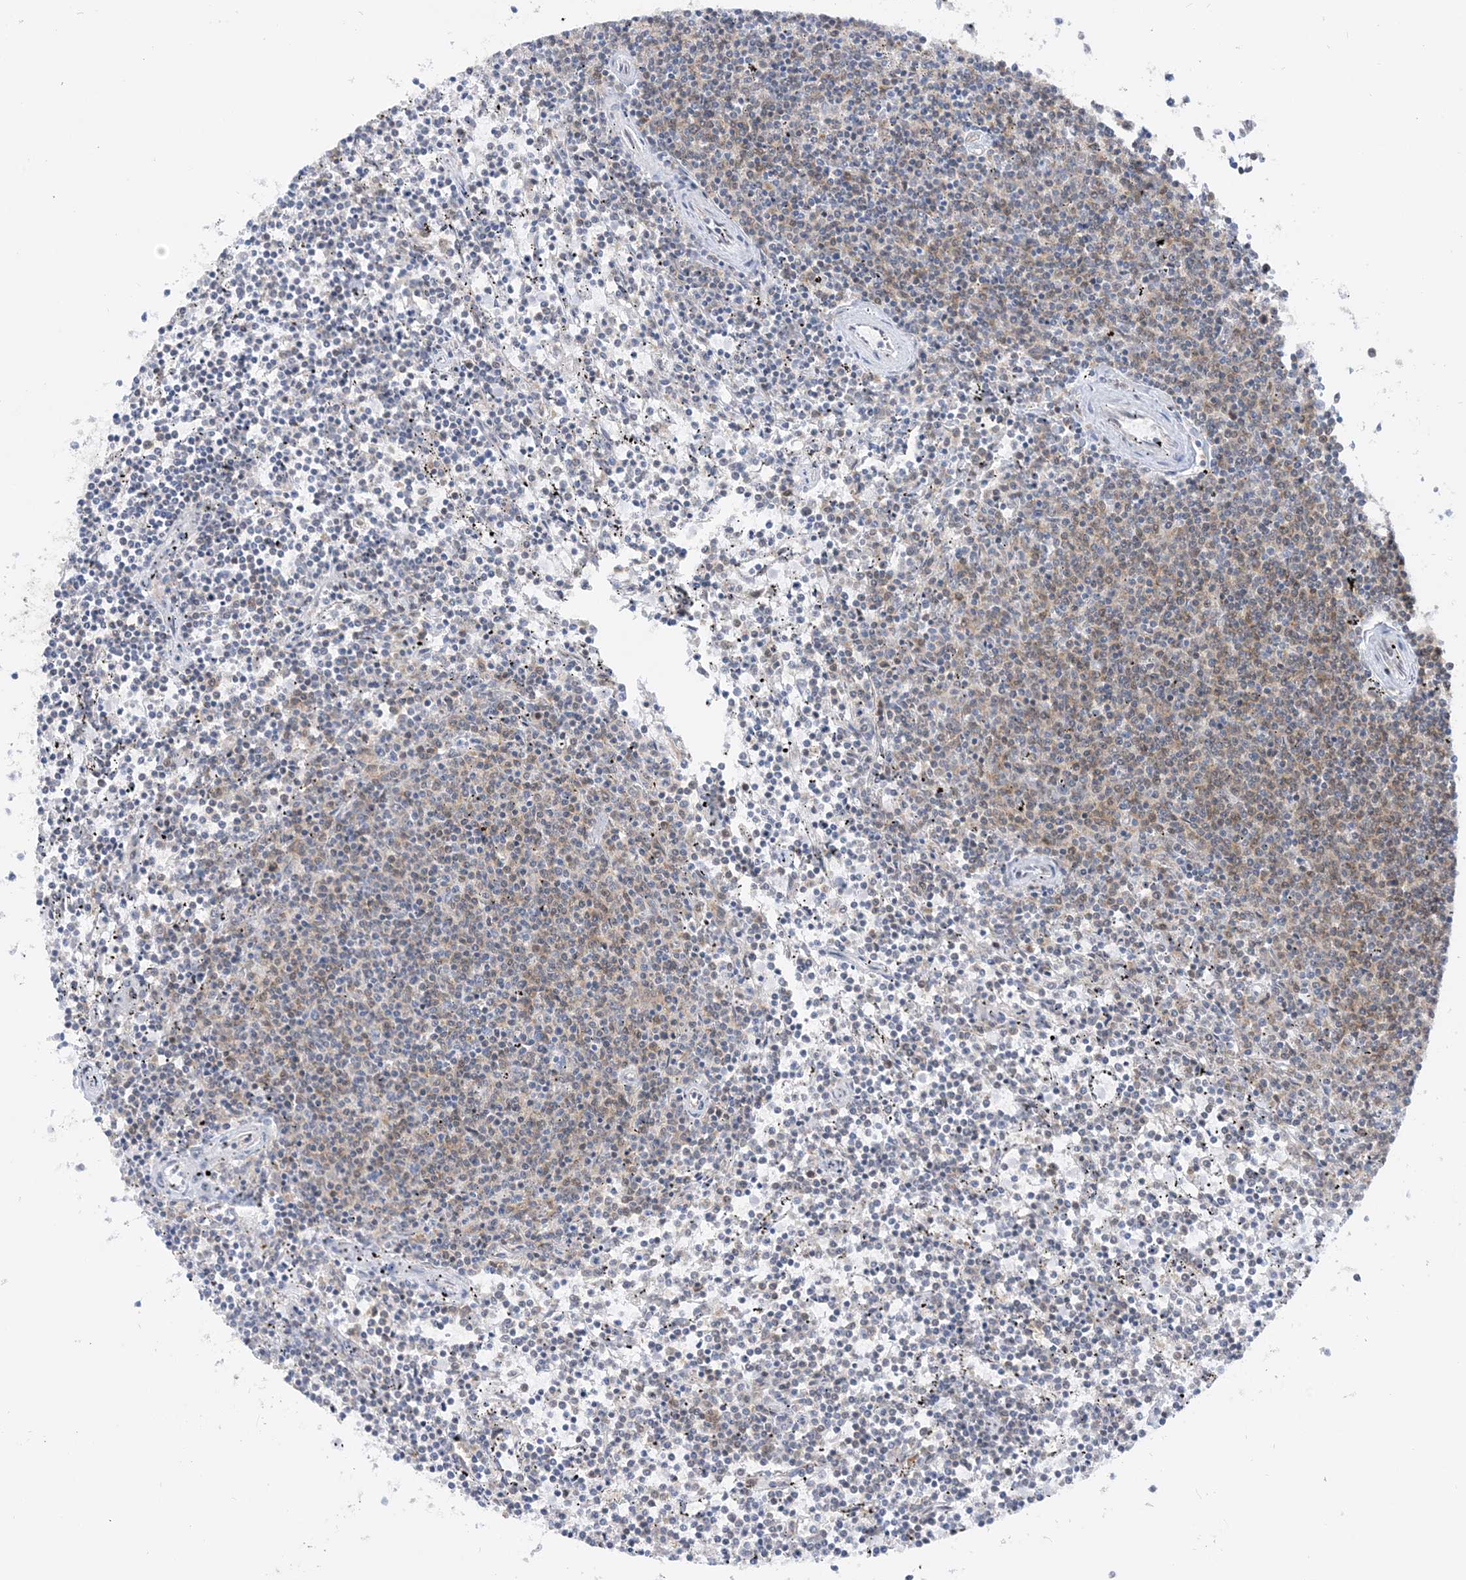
{"staining": {"intensity": "weak", "quantity": "<25%", "location": "cytoplasmic/membranous"}, "tissue": "lymphoma", "cell_type": "Tumor cells", "image_type": "cancer", "snomed": [{"axis": "morphology", "description": "Malignant lymphoma, non-Hodgkin's type, Low grade"}, {"axis": "topography", "description": "Spleen"}], "caption": "IHC image of neoplastic tissue: low-grade malignant lymphoma, non-Hodgkin's type stained with DAB demonstrates no significant protein positivity in tumor cells.", "gene": "CASP4", "patient": {"sex": "female", "age": 50}}